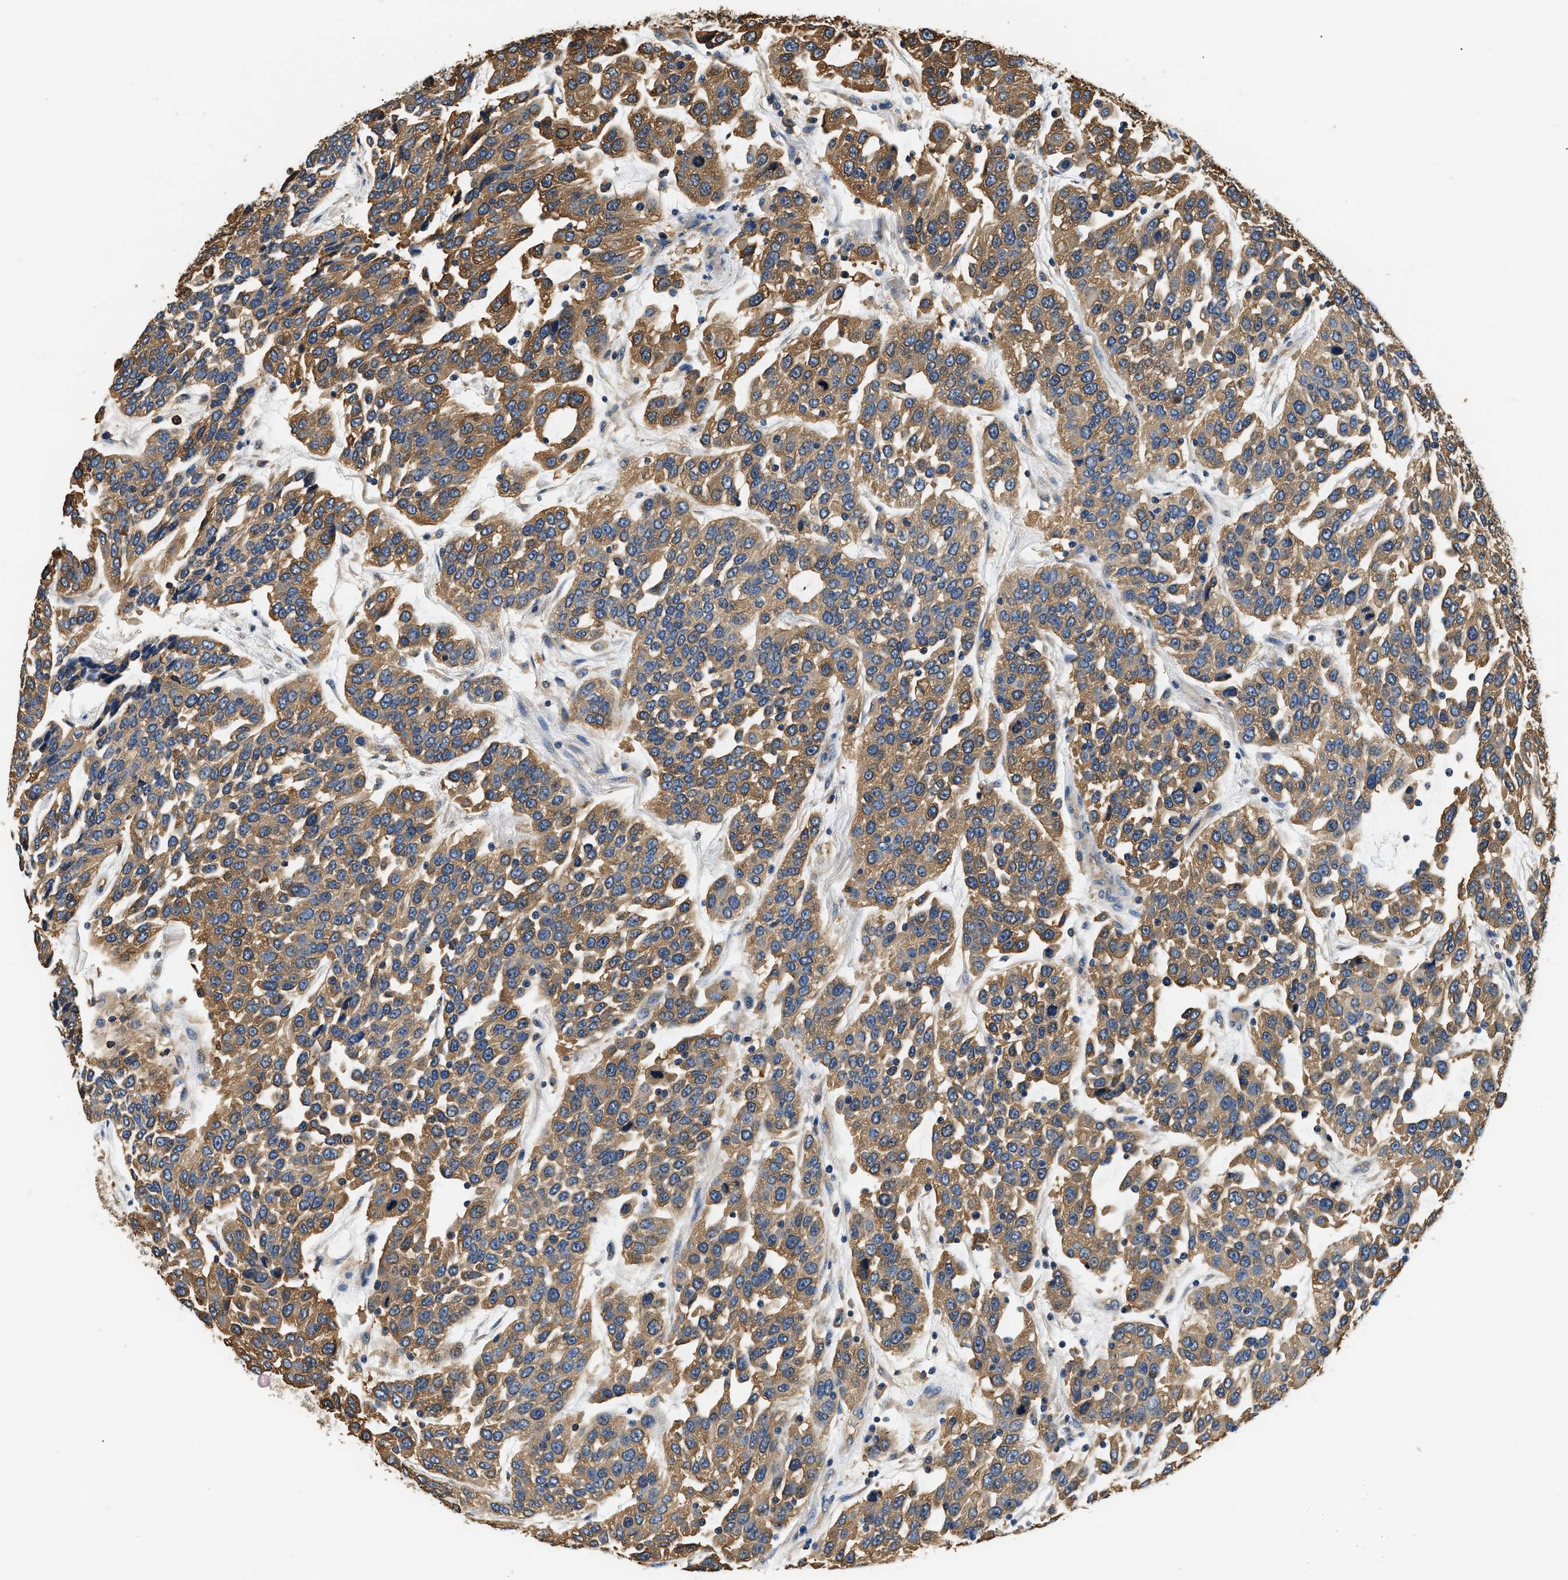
{"staining": {"intensity": "moderate", "quantity": ">75%", "location": "cytoplasmic/membranous"}, "tissue": "urothelial cancer", "cell_type": "Tumor cells", "image_type": "cancer", "snomed": [{"axis": "morphology", "description": "Urothelial carcinoma, High grade"}, {"axis": "topography", "description": "Urinary bladder"}], "caption": "Moderate cytoplasmic/membranous protein positivity is seen in approximately >75% of tumor cells in urothelial cancer.", "gene": "PPP2R1B", "patient": {"sex": "female", "age": 80}}